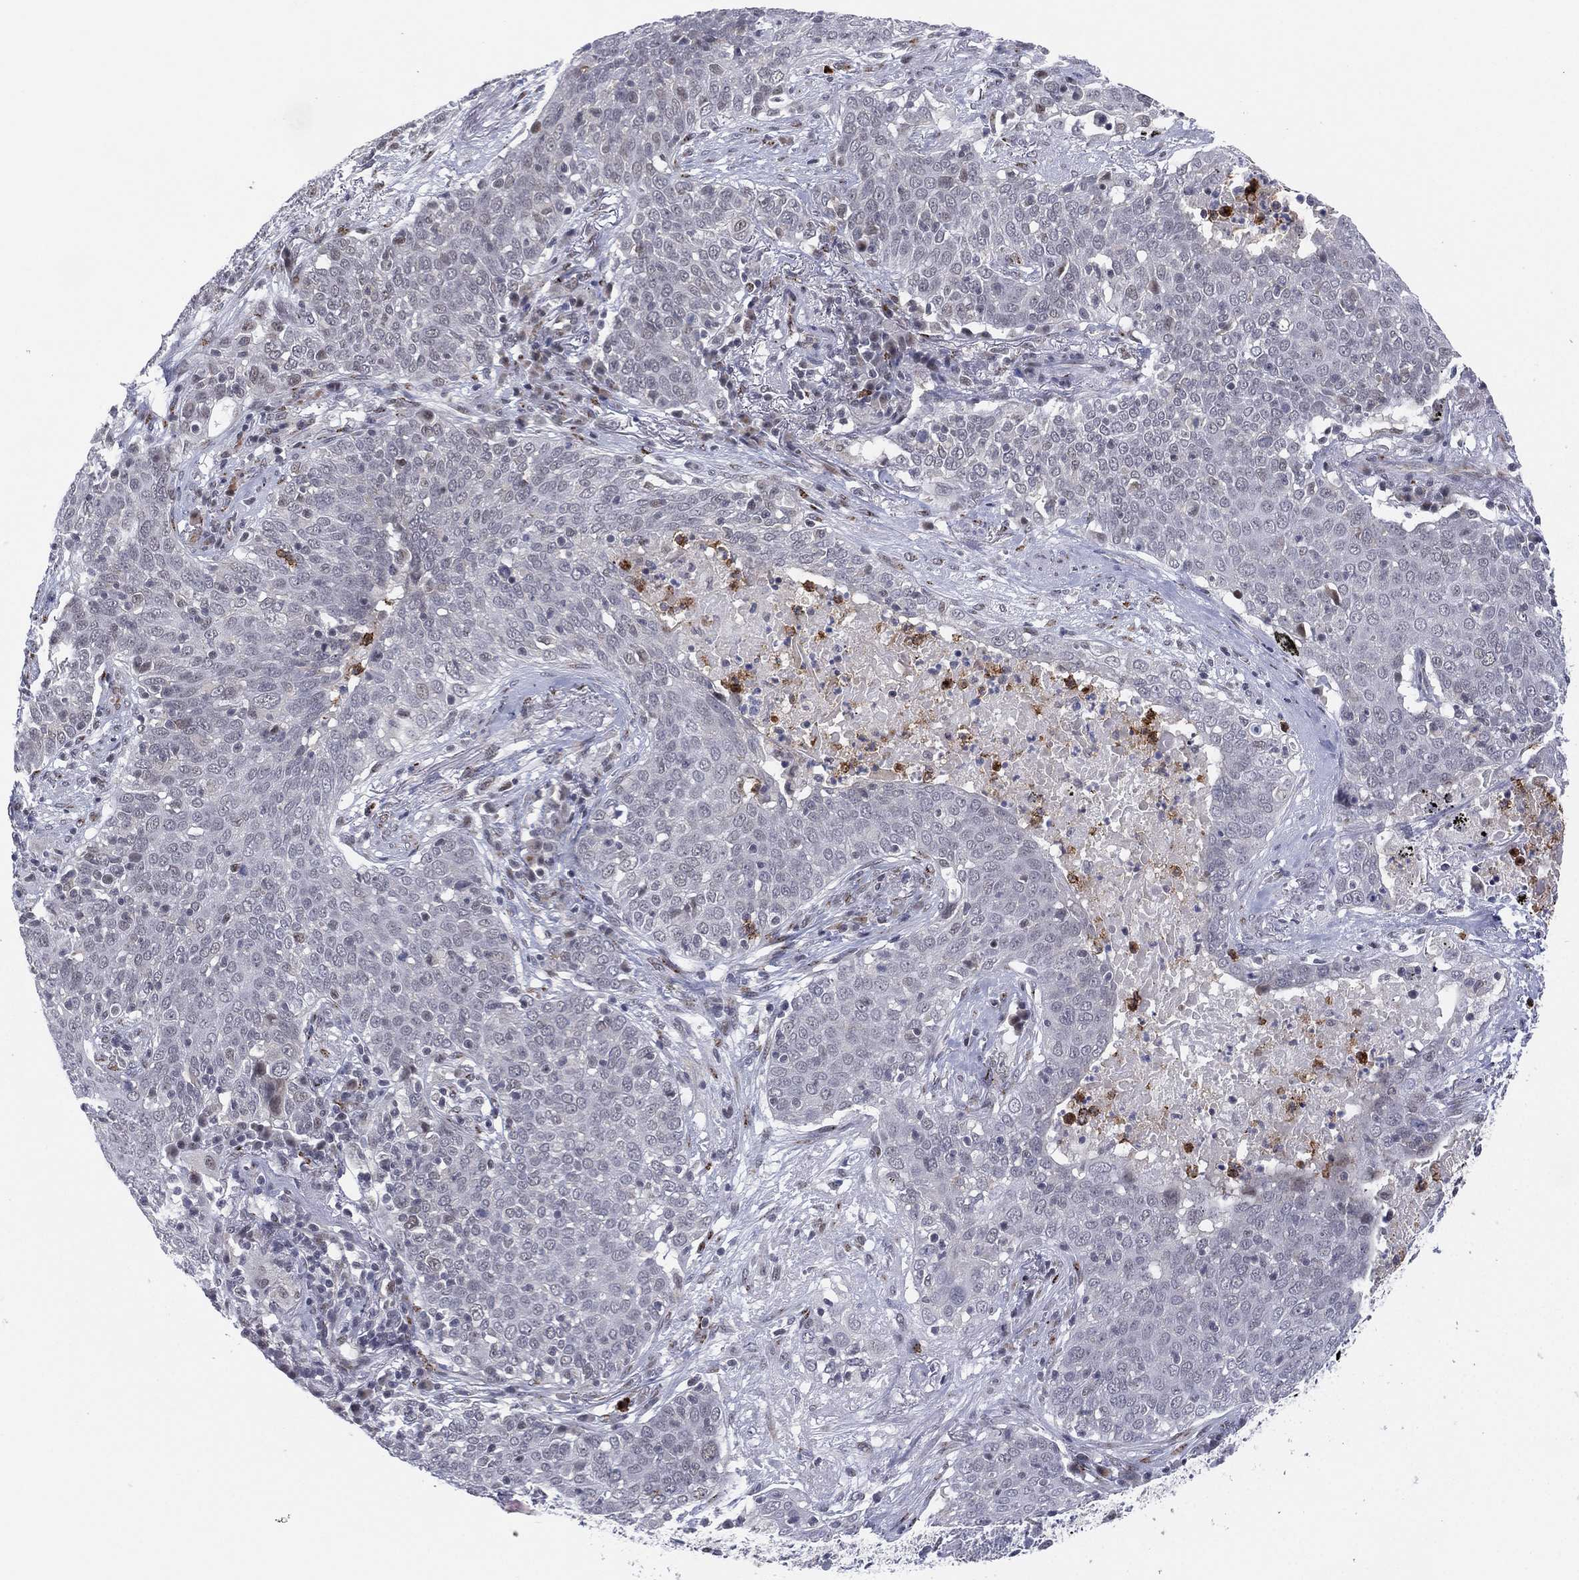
{"staining": {"intensity": "negative", "quantity": "none", "location": "none"}, "tissue": "lung cancer", "cell_type": "Tumor cells", "image_type": "cancer", "snomed": [{"axis": "morphology", "description": "Squamous cell carcinoma, NOS"}, {"axis": "topography", "description": "Lung"}], "caption": "Protein analysis of squamous cell carcinoma (lung) exhibits no significant positivity in tumor cells.", "gene": "CD177", "patient": {"sex": "male", "age": 82}}